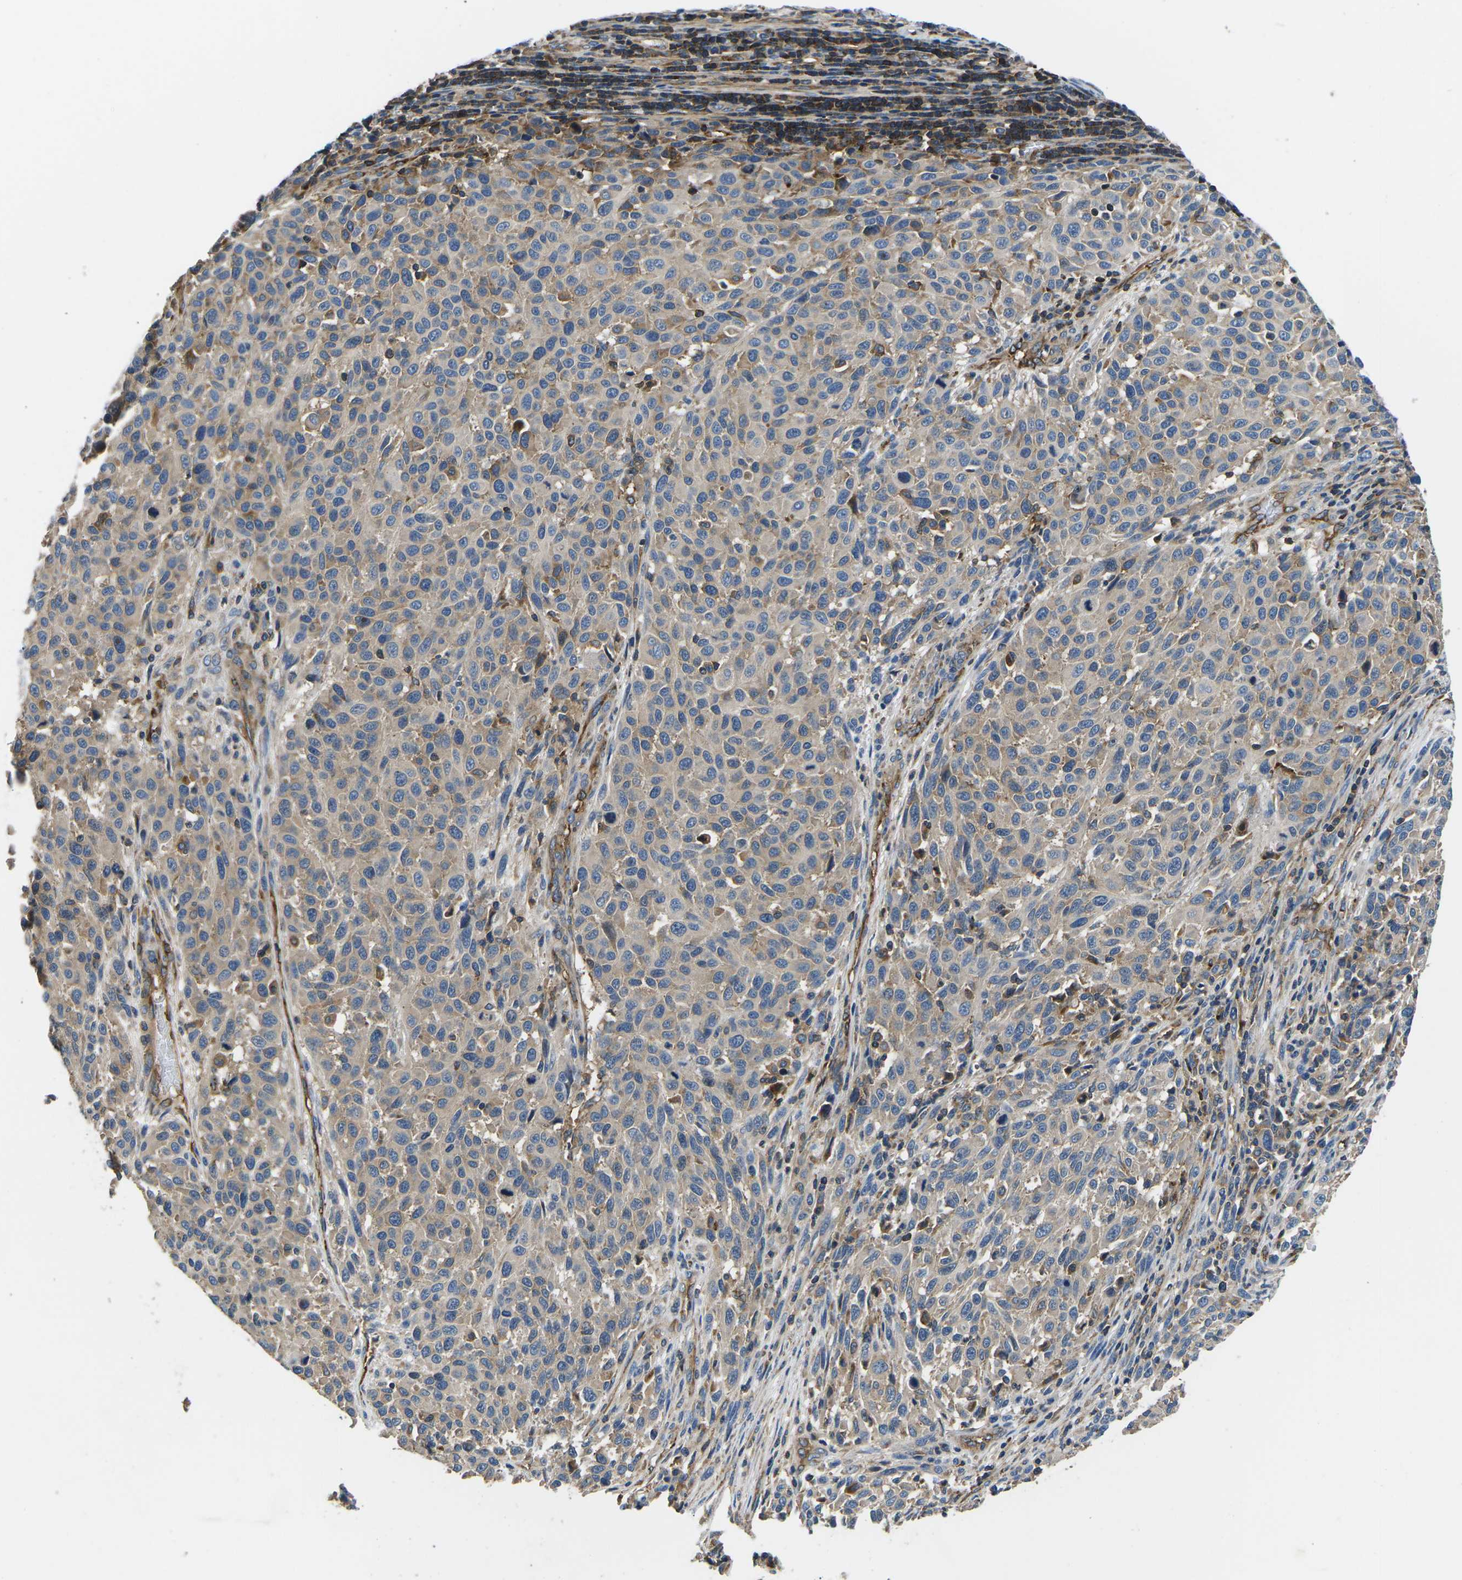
{"staining": {"intensity": "weak", "quantity": "25%-75%", "location": "cytoplasmic/membranous"}, "tissue": "melanoma", "cell_type": "Tumor cells", "image_type": "cancer", "snomed": [{"axis": "morphology", "description": "Malignant melanoma, Metastatic site"}, {"axis": "topography", "description": "Lymph node"}], "caption": "Malignant melanoma (metastatic site) was stained to show a protein in brown. There is low levels of weak cytoplasmic/membranous expression in approximately 25%-75% of tumor cells. Nuclei are stained in blue.", "gene": "KCNJ15", "patient": {"sex": "male", "age": 61}}